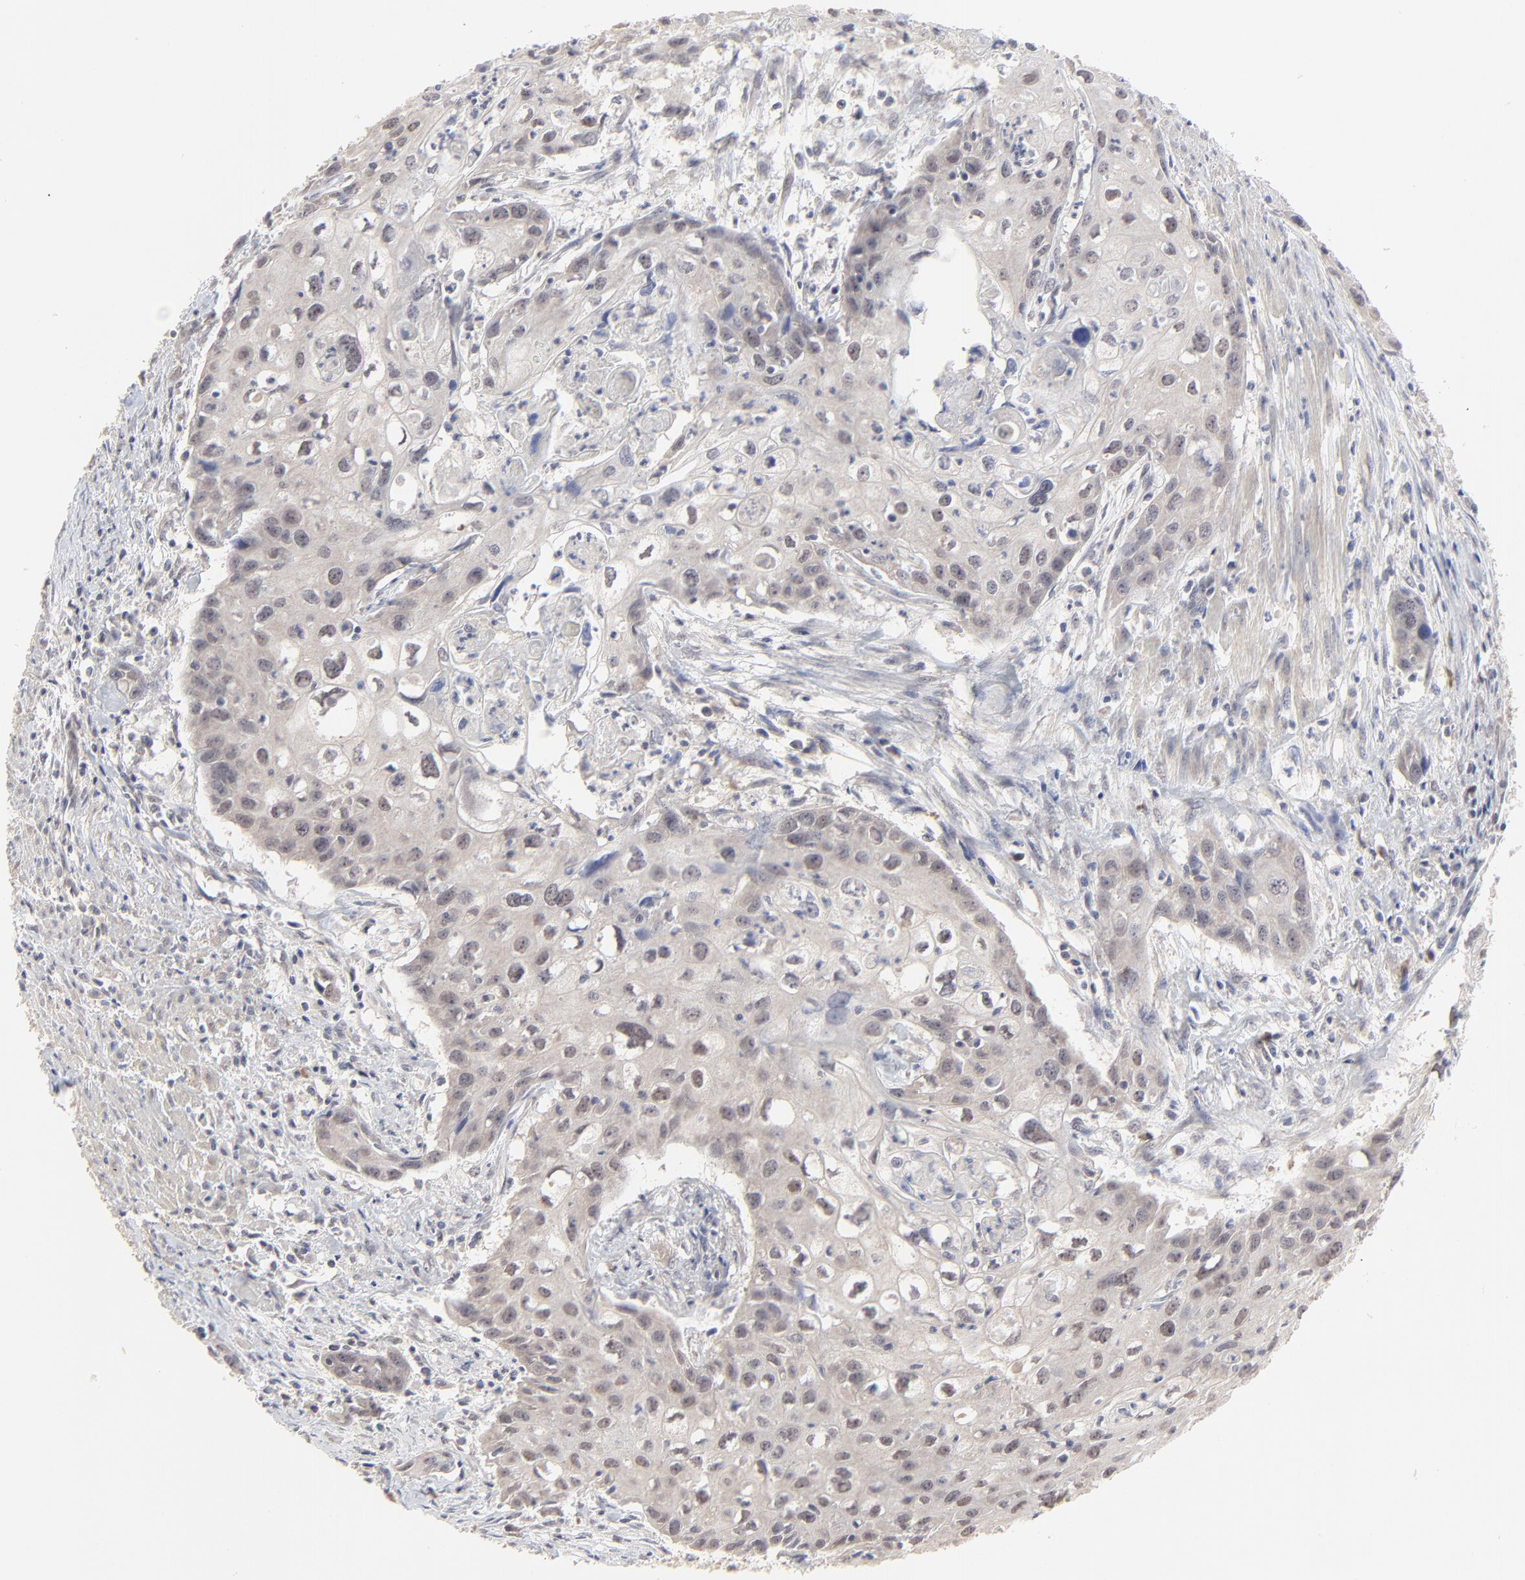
{"staining": {"intensity": "weak", "quantity": "25%-75%", "location": "nuclear"}, "tissue": "urothelial cancer", "cell_type": "Tumor cells", "image_type": "cancer", "snomed": [{"axis": "morphology", "description": "Urothelial carcinoma, High grade"}, {"axis": "topography", "description": "Urinary bladder"}], "caption": "Weak nuclear protein positivity is identified in about 25%-75% of tumor cells in high-grade urothelial carcinoma. The protein is stained brown, and the nuclei are stained in blue (DAB IHC with brightfield microscopy, high magnification).", "gene": "FAM199X", "patient": {"sex": "male", "age": 54}}